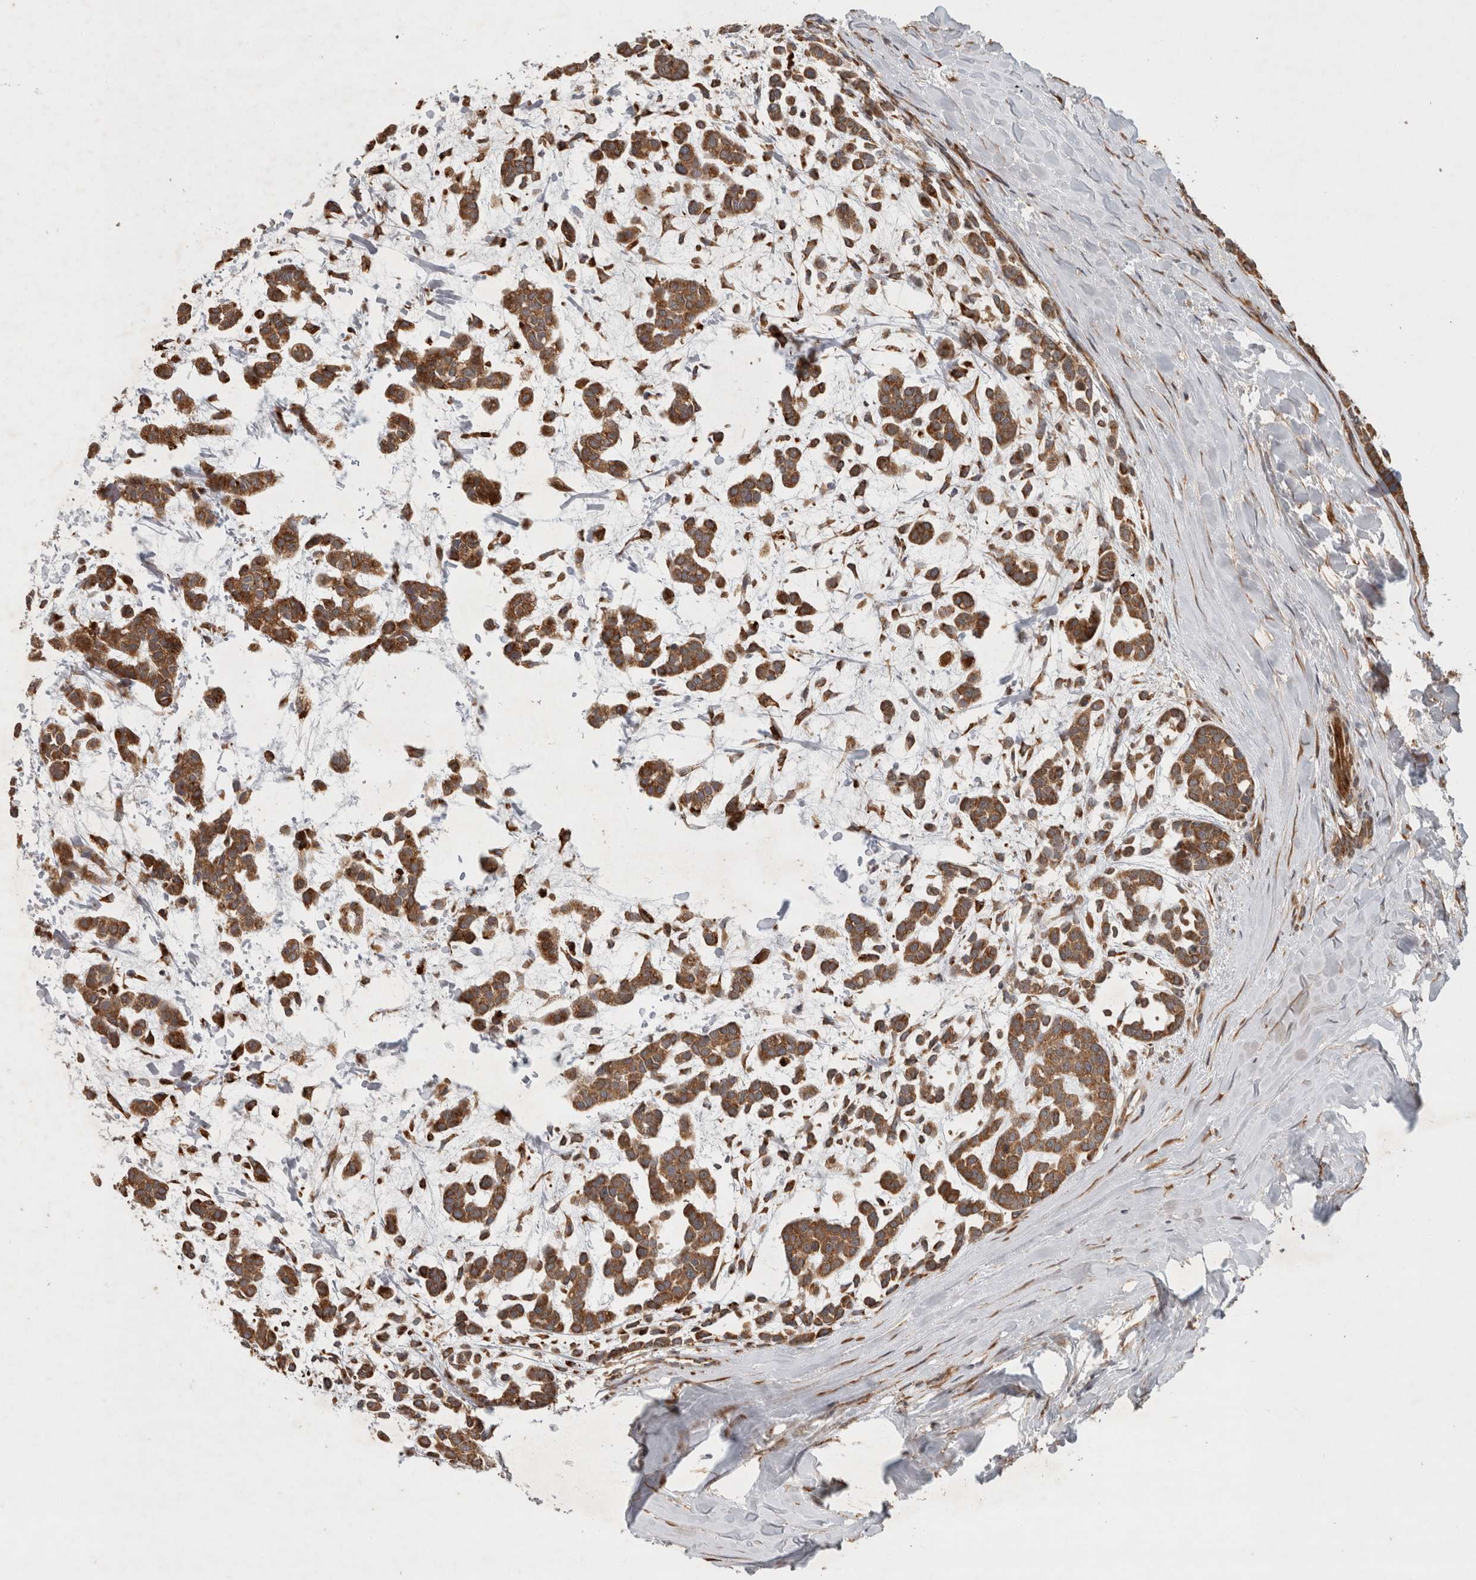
{"staining": {"intensity": "moderate", "quantity": ">75%", "location": "cytoplasmic/membranous"}, "tissue": "head and neck cancer", "cell_type": "Tumor cells", "image_type": "cancer", "snomed": [{"axis": "morphology", "description": "Adenocarcinoma, NOS"}, {"axis": "morphology", "description": "Adenoma, NOS"}, {"axis": "topography", "description": "Head-Neck"}], "caption": "Immunohistochemical staining of human head and neck adenocarcinoma shows medium levels of moderate cytoplasmic/membranous protein expression in about >75% of tumor cells. (Stains: DAB in brown, nuclei in blue, Microscopy: brightfield microscopy at high magnification).", "gene": "TUBD1", "patient": {"sex": "female", "age": 55}}